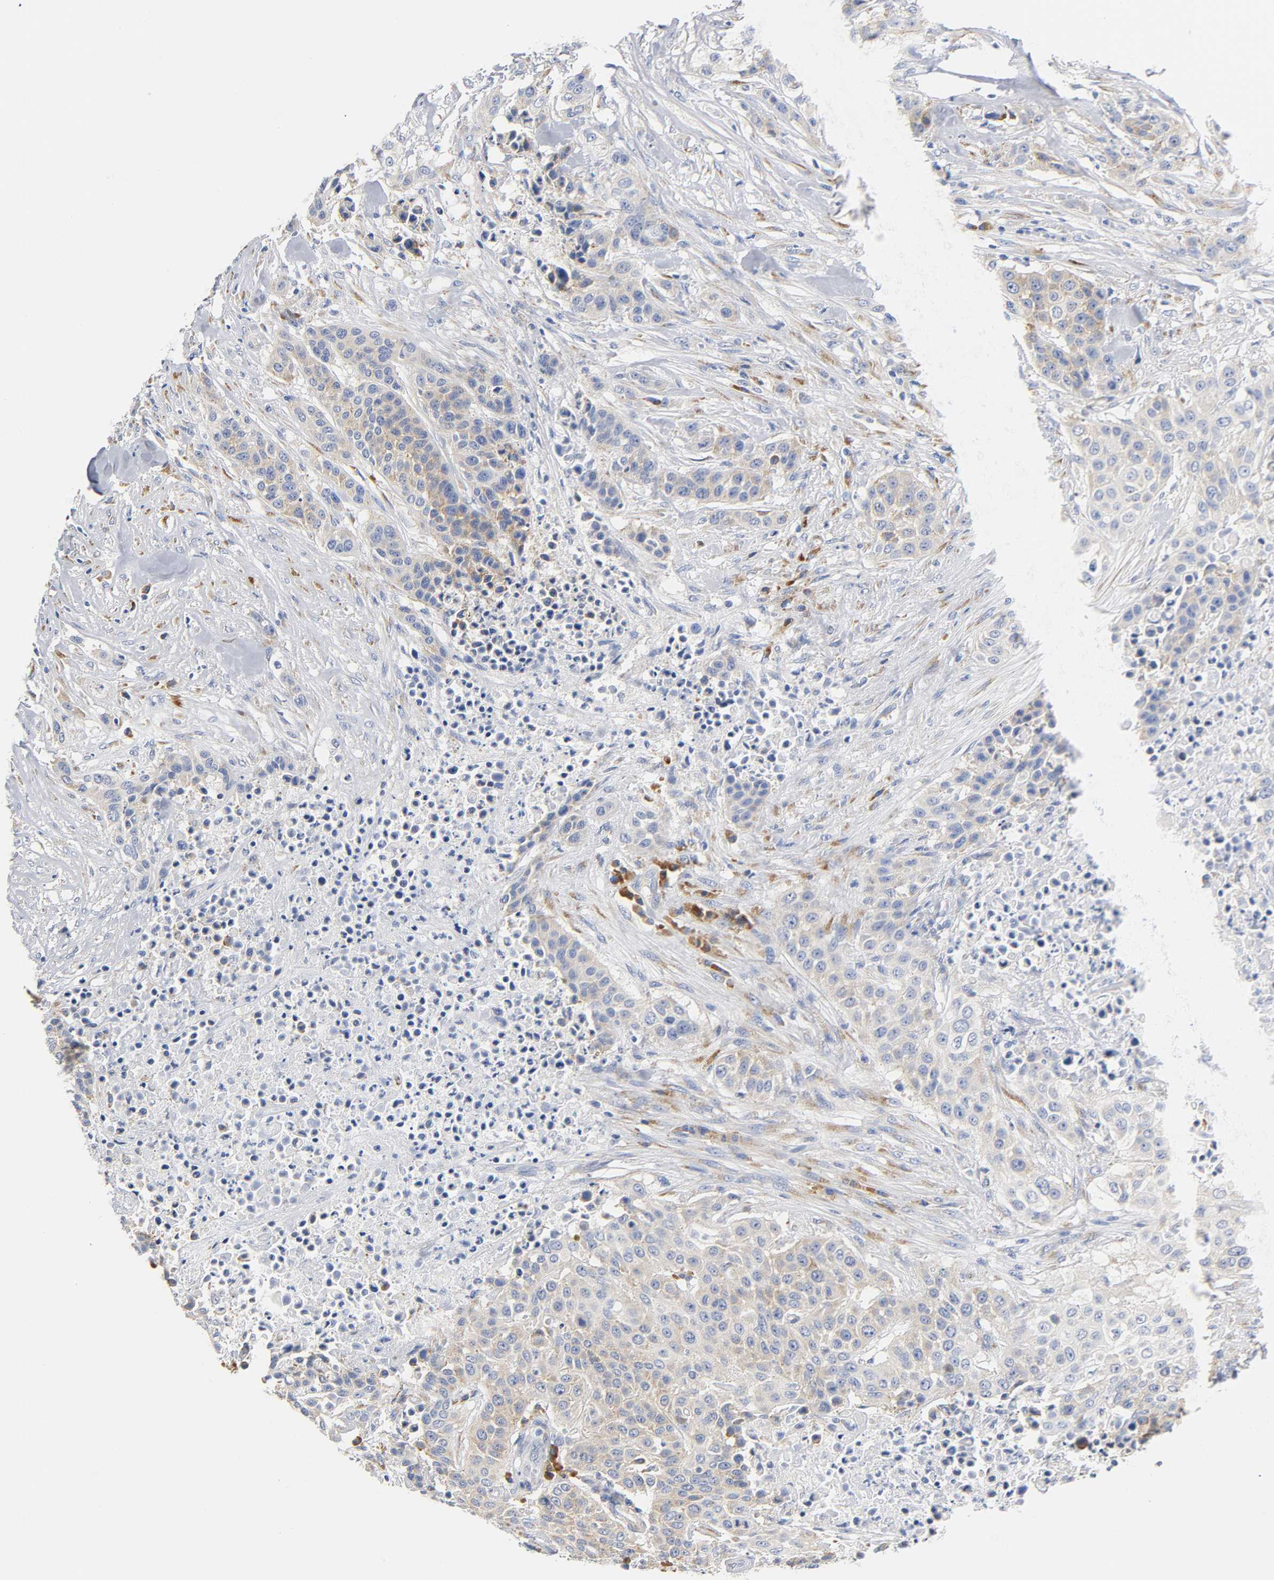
{"staining": {"intensity": "weak", "quantity": ">75%", "location": "cytoplasmic/membranous"}, "tissue": "urothelial cancer", "cell_type": "Tumor cells", "image_type": "cancer", "snomed": [{"axis": "morphology", "description": "Urothelial carcinoma, High grade"}, {"axis": "topography", "description": "Urinary bladder"}], "caption": "Approximately >75% of tumor cells in urothelial cancer demonstrate weak cytoplasmic/membranous protein positivity as visualized by brown immunohistochemical staining.", "gene": "REL", "patient": {"sex": "male", "age": 74}}